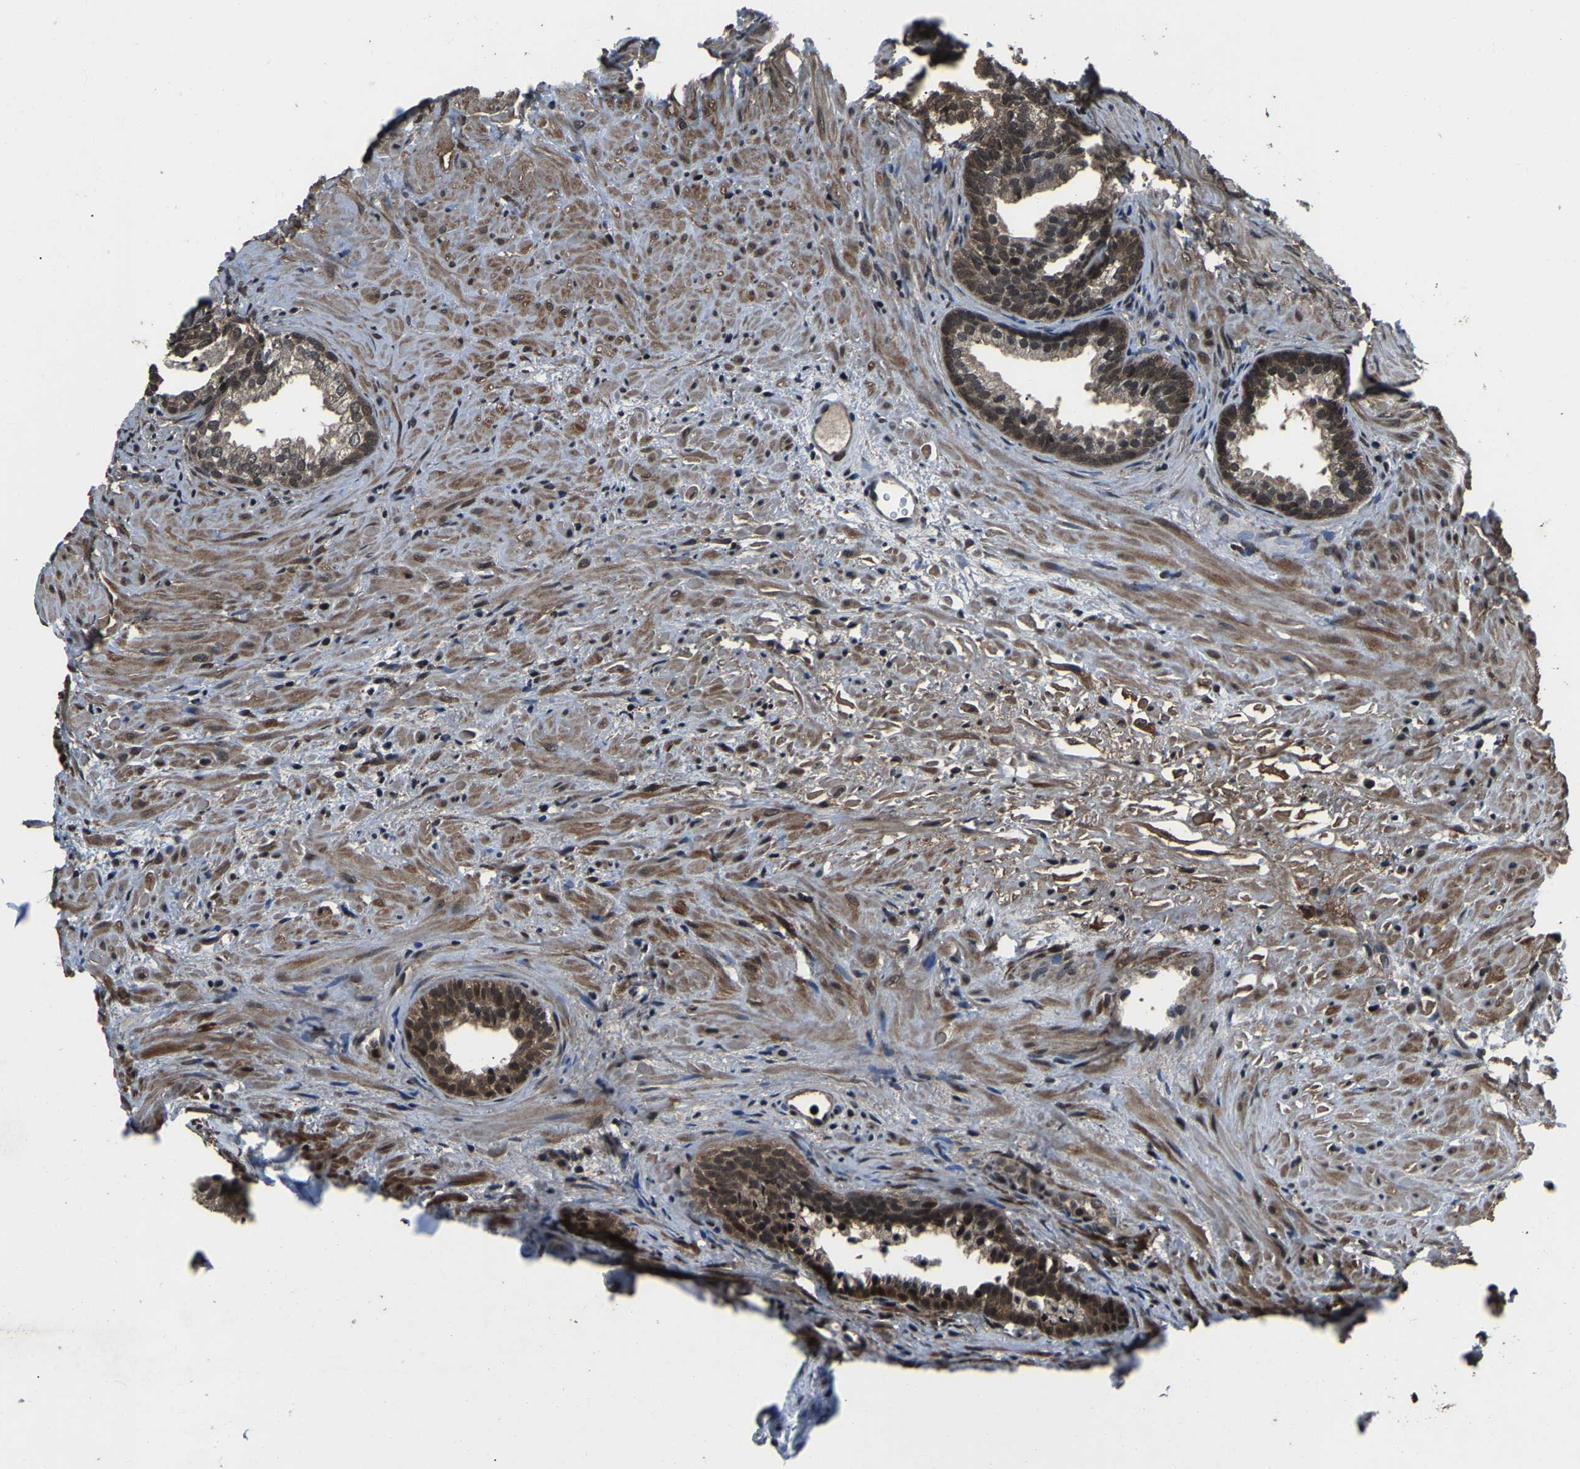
{"staining": {"intensity": "weak", "quantity": ">75%", "location": "cytoplasmic/membranous,nuclear"}, "tissue": "prostate", "cell_type": "Glandular cells", "image_type": "normal", "snomed": [{"axis": "morphology", "description": "Normal tissue, NOS"}, {"axis": "topography", "description": "Prostate"}], "caption": "Normal prostate was stained to show a protein in brown. There is low levels of weak cytoplasmic/membranous,nuclear expression in about >75% of glandular cells.", "gene": "ANKIB1", "patient": {"sex": "male", "age": 76}}